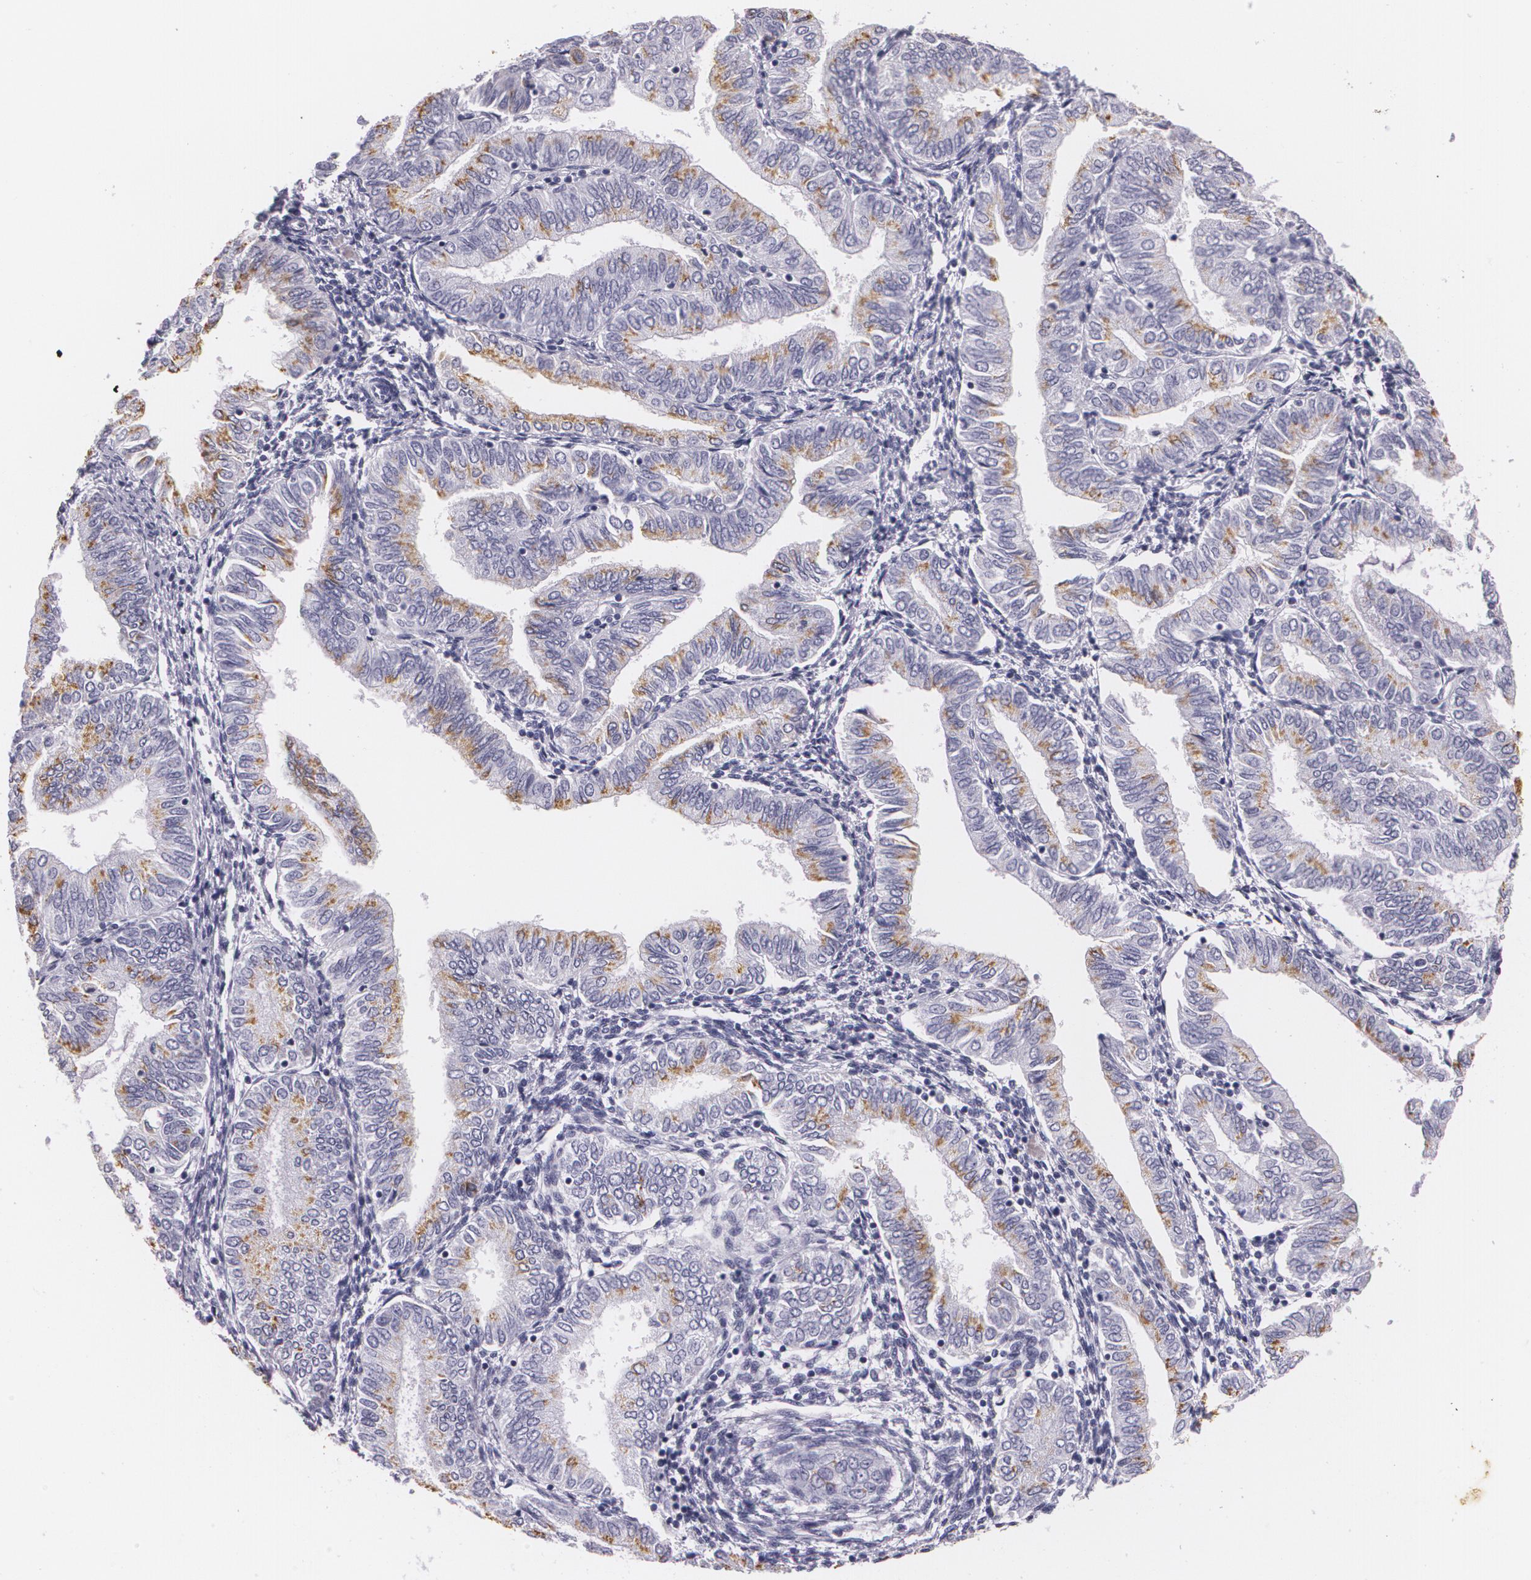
{"staining": {"intensity": "moderate", "quantity": "25%-75%", "location": "cytoplasmic/membranous"}, "tissue": "endometrial cancer", "cell_type": "Tumor cells", "image_type": "cancer", "snomed": [{"axis": "morphology", "description": "Adenocarcinoma, NOS"}, {"axis": "topography", "description": "Endometrium"}], "caption": "Immunohistochemistry (IHC) of endometrial cancer shows medium levels of moderate cytoplasmic/membranous positivity in about 25%-75% of tumor cells.", "gene": "DLG4", "patient": {"sex": "female", "age": 51}}